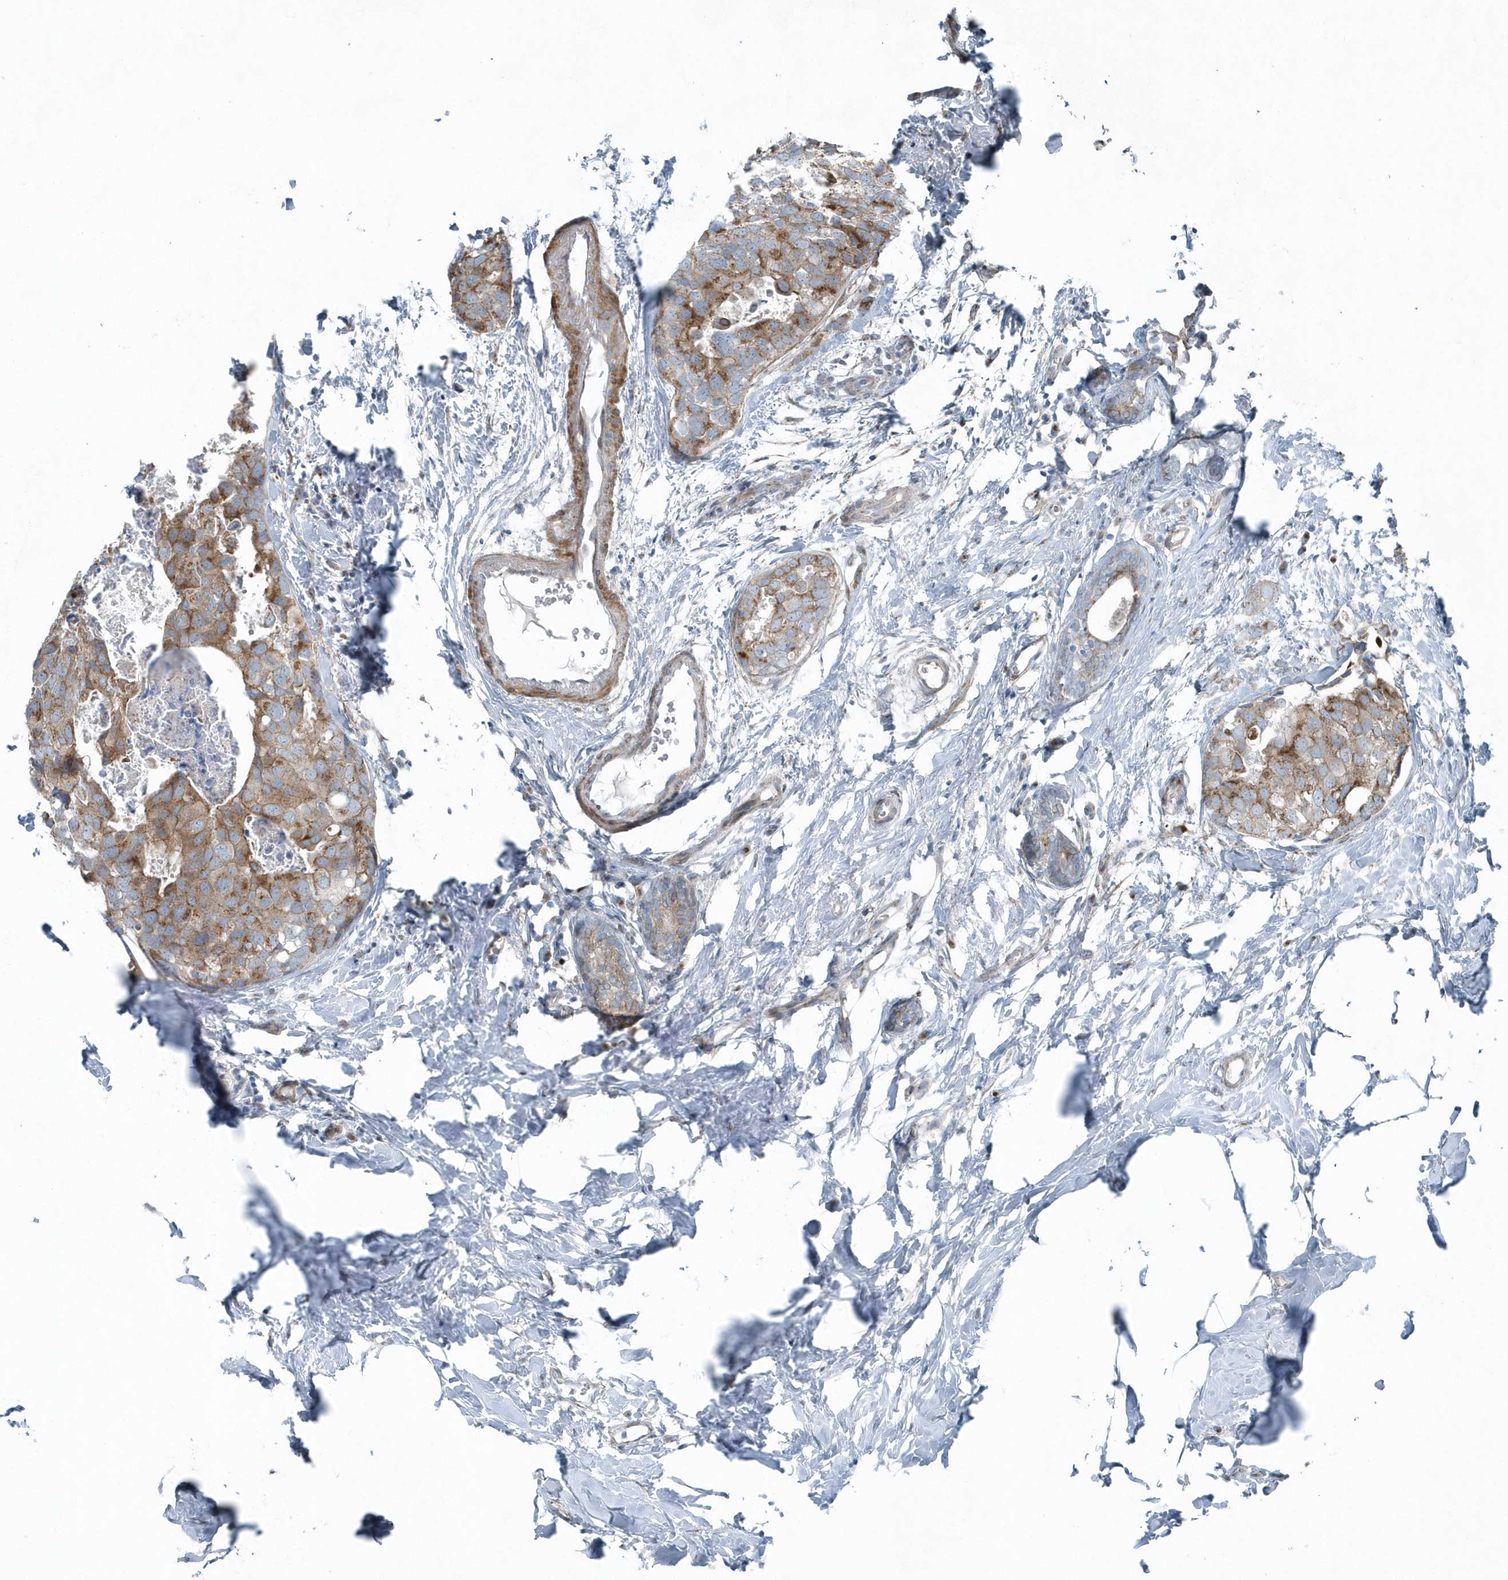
{"staining": {"intensity": "moderate", "quantity": "25%-75%", "location": "cytoplasmic/membranous"}, "tissue": "breast cancer", "cell_type": "Tumor cells", "image_type": "cancer", "snomed": [{"axis": "morphology", "description": "Normal tissue, NOS"}, {"axis": "morphology", "description": "Duct carcinoma"}, {"axis": "topography", "description": "Breast"}], "caption": "The image reveals immunohistochemical staining of breast infiltrating ductal carcinoma. There is moderate cytoplasmic/membranous expression is identified in approximately 25%-75% of tumor cells.", "gene": "GCC2", "patient": {"sex": "female", "age": 50}}